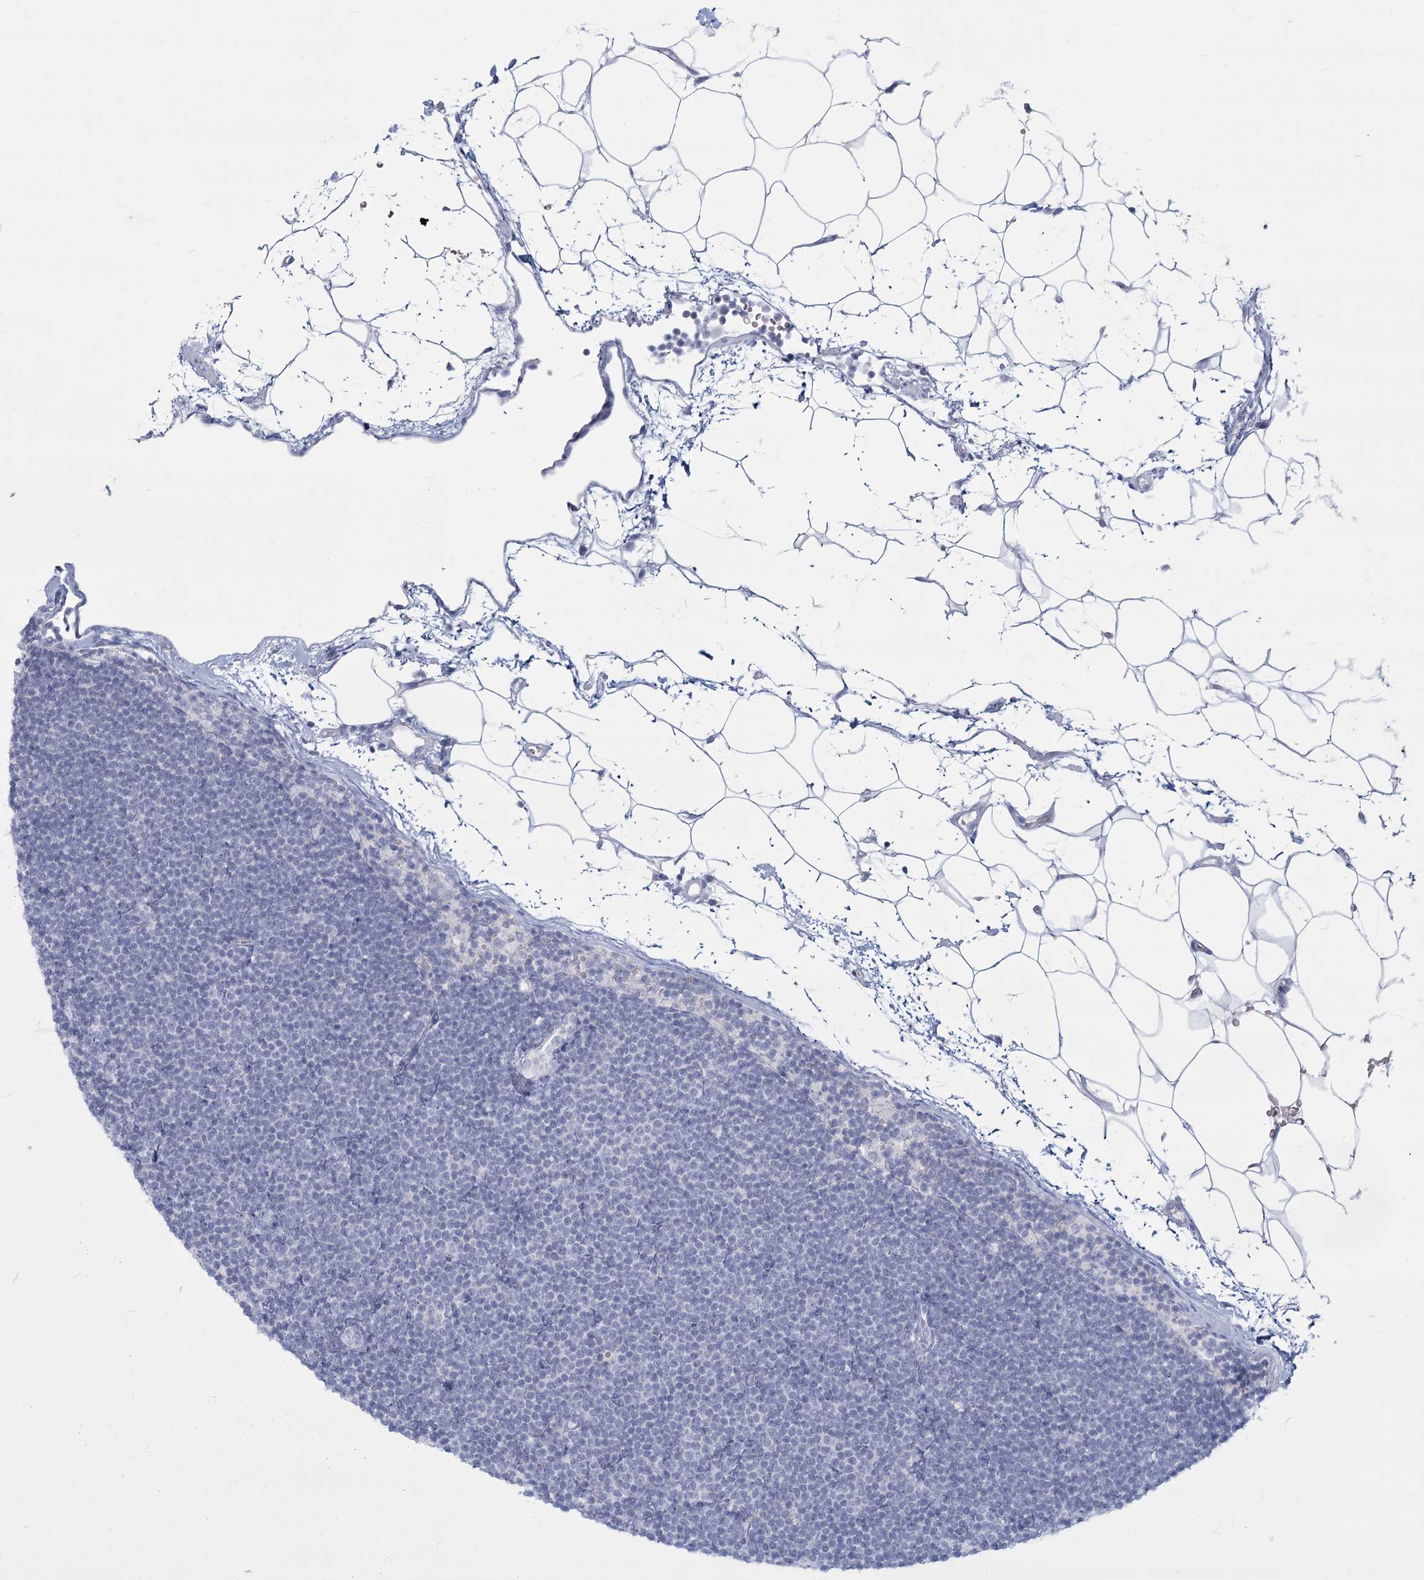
{"staining": {"intensity": "negative", "quantity": "none", "location": "none"}, "tissue": "lymphoma", "cell_type": "Tumor cells", "image_type": "cancer", "snomed": [{"axis": "morphology", "description": "Malignant lymphoma, non-Hodgkin's type, Low grade"}, {"axis": "topography", "description": "Lymph node"}], "caption": "Tumor cells show no significant protein positivity in lymphoma. Brightfield microscopy of immunohistochemistry (IHC) stained with DAB (brown) and hematoxylin (blue), captured at high magnification.", "gene": "SLC6A19", "patient": {"sex": "female", "age": 53}}